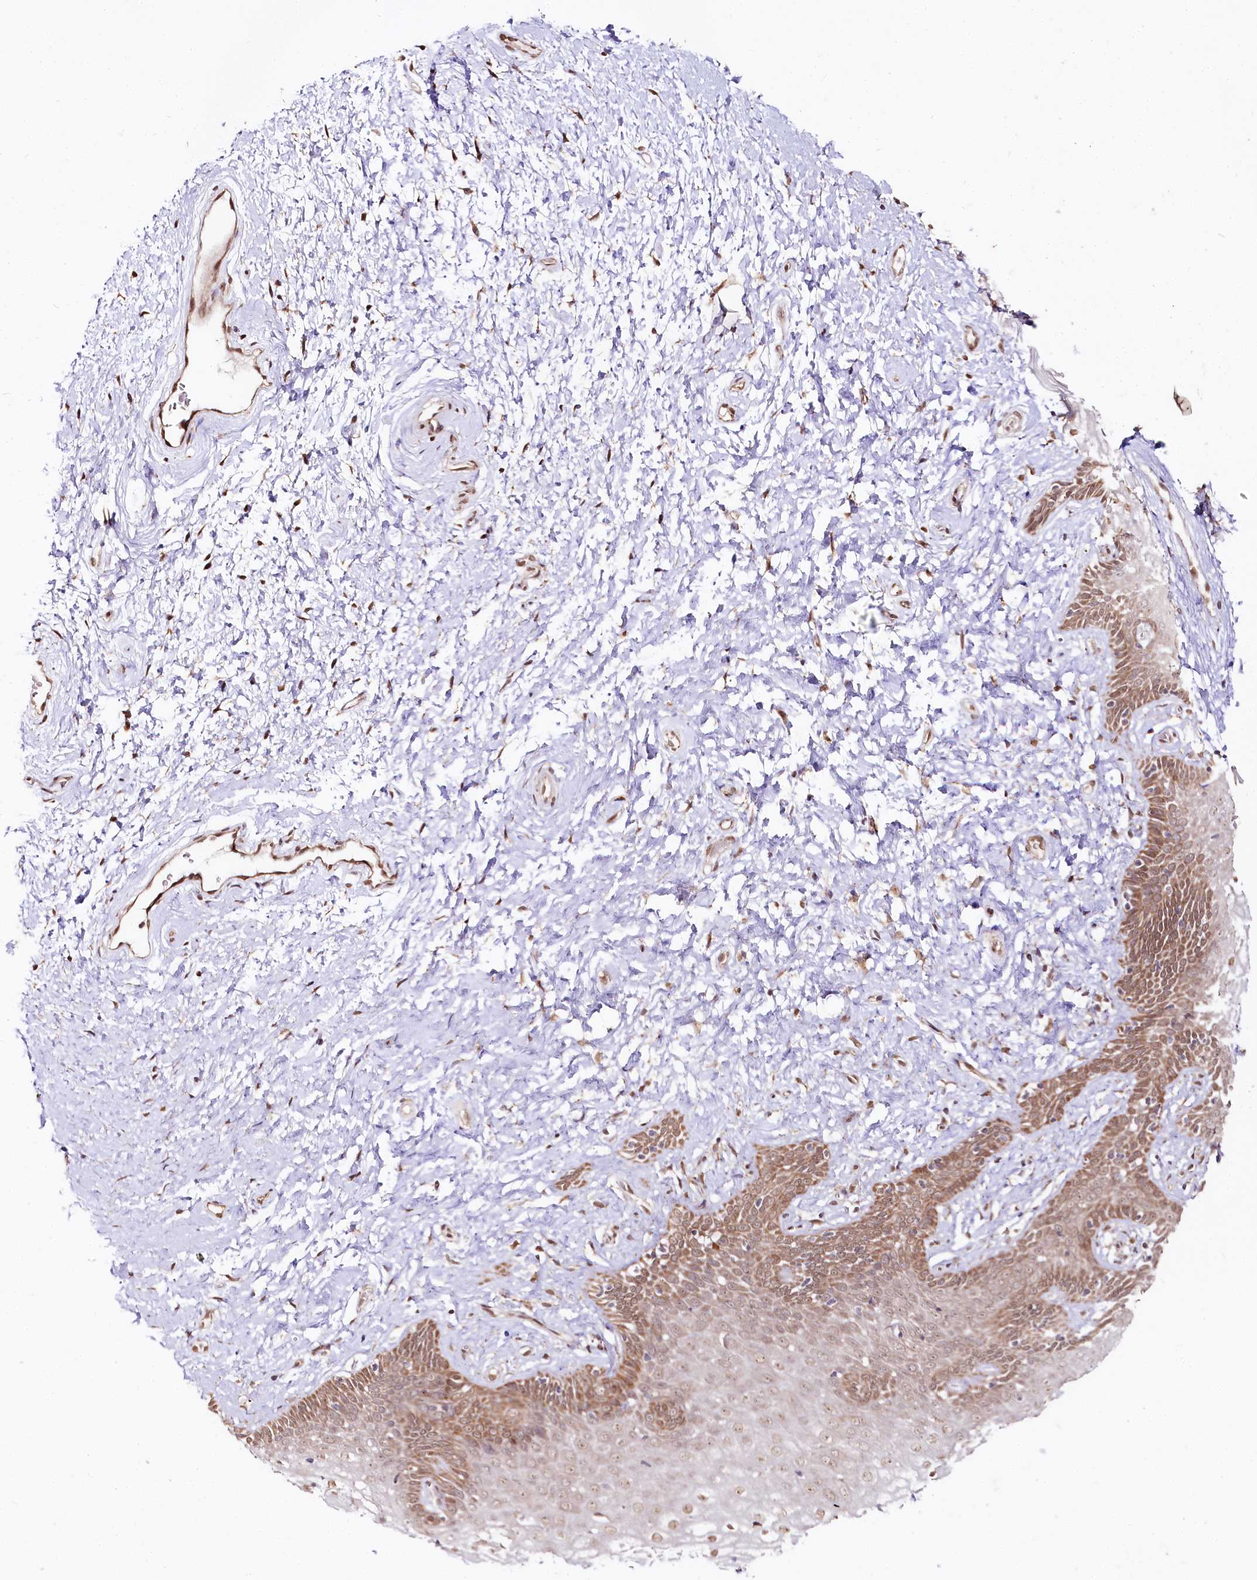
{"staining": {"intensity": "moderate", "quantity": ">75%", "location": "cytoplasmic/membranous,nuclear"}, "tissue": "vagina", "cell_type": "Squamous epithelial cells", "image_type": "normal", "snomed": [{"axis": "morphology", "description": "Normal tissue, NOS"}, {"axis": "topography", "description": "Vagina"}, {"axis": "topography", "description": "Cervix"}], "caption": "Brown immunohistochemical staining in normal human vagina demonstrates moderate cytoplasmic/membranous,nuclear expression in approximately >75% of squamous epithelial cells.", "gene": "CNPY2", "patient": {"sex": "female", "age": 40}}